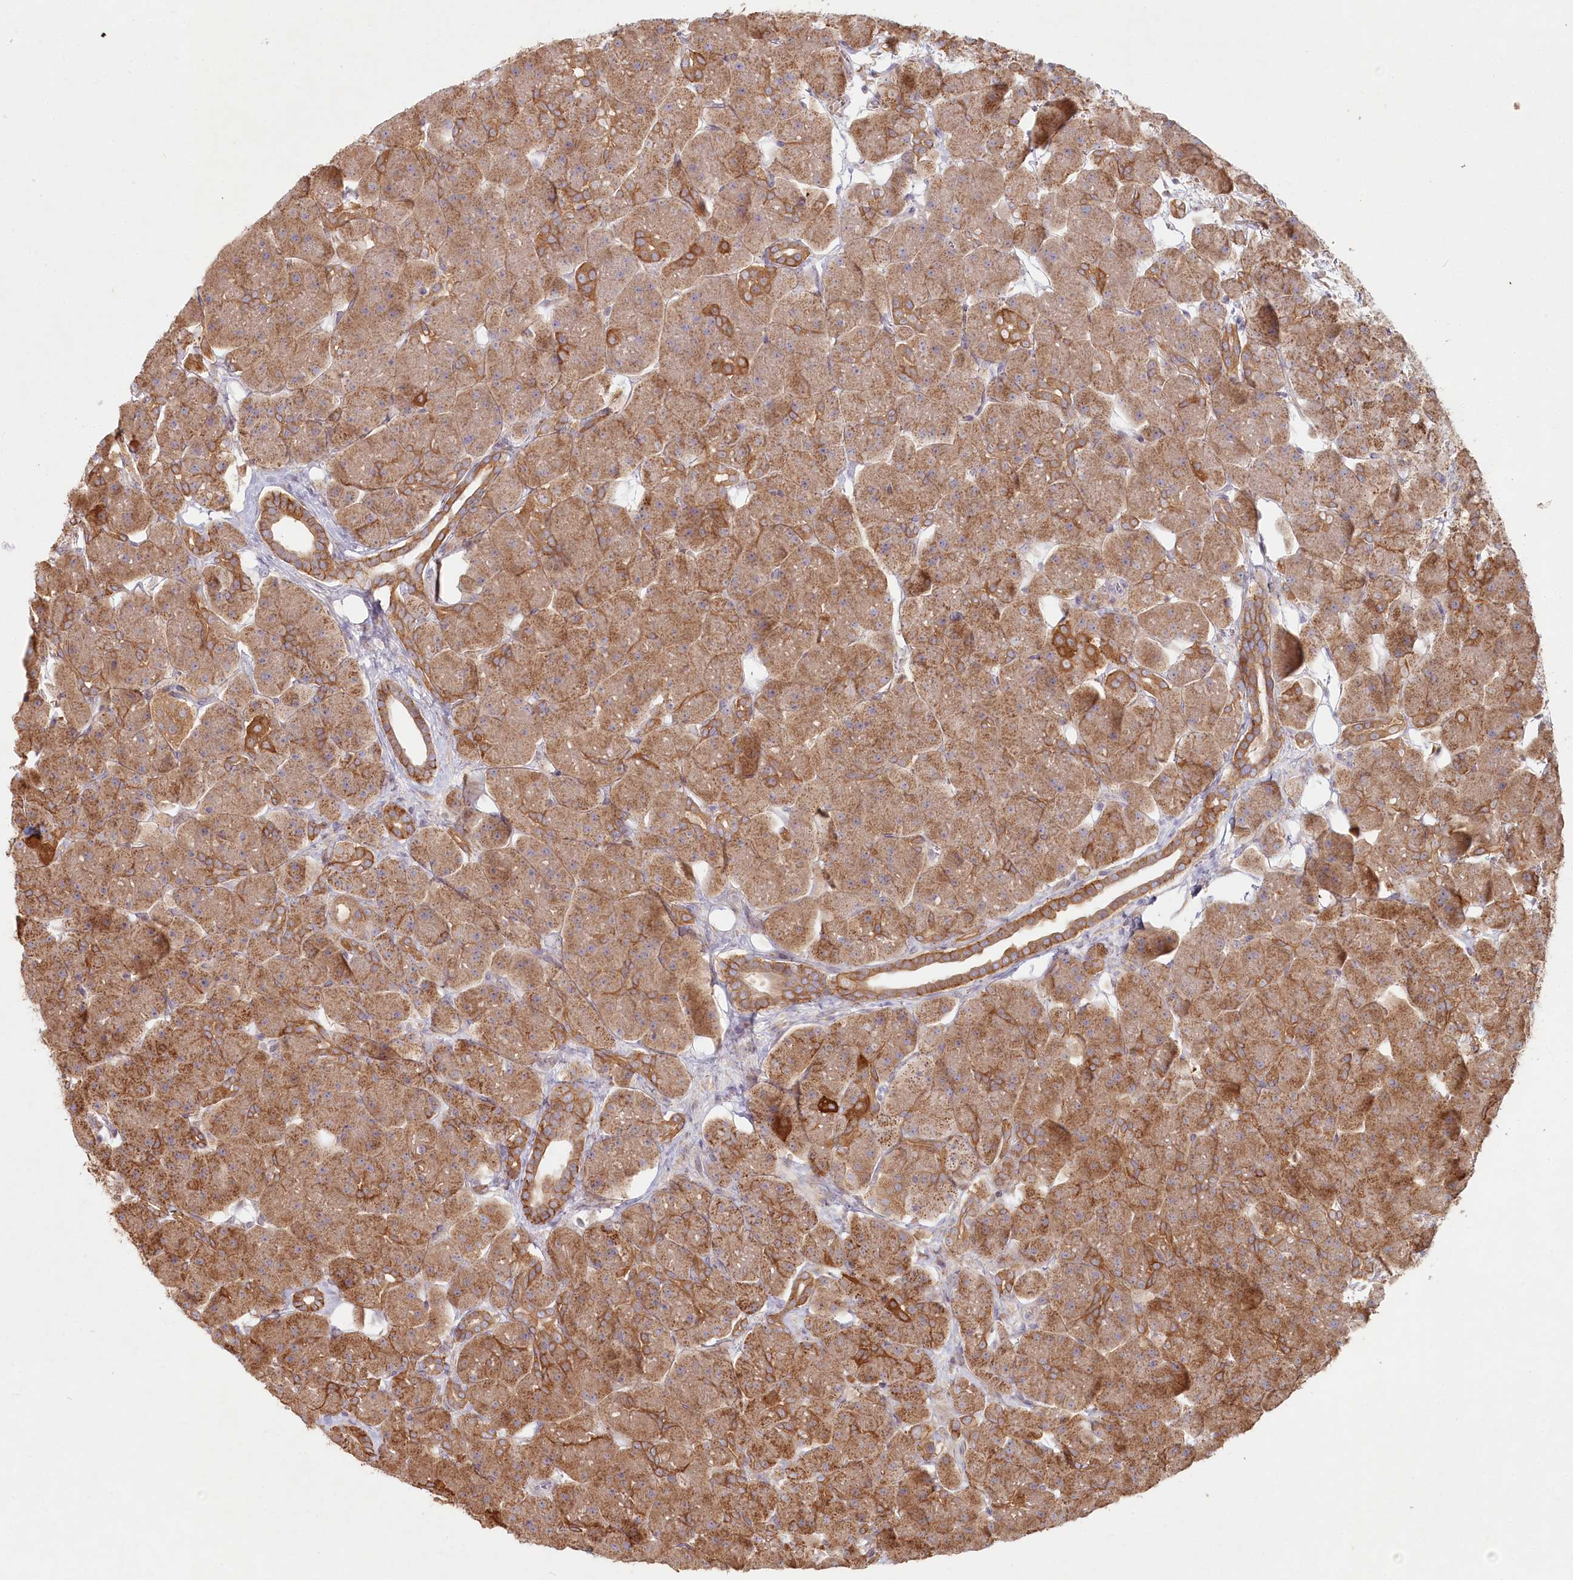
{"staining": {"intensity": "moderate", "quantity": ">75%", "location": "cytoplasmic/membranous"}, "tissue": "pancreas", "cell_type": "Exocrine glandular cells", "image_type": "normal", "snomed": [{"axis": "morphology", "description": "Normal tissue, NOS"}, {"axis": "topography", "description": "Pancreas"}], "caption": "An image of human pancreas stained for a protein reveals moderate cytoplasmic/membranous brown staining in exocrine glandular cells. The staining was performed using DAB to visualize the protein expression in brown, while the nuclei were stained in blue with hematoxylin (Magnification: 20x).", "gene": "HAL", "patient": {"sex": "male", "age": 66}}